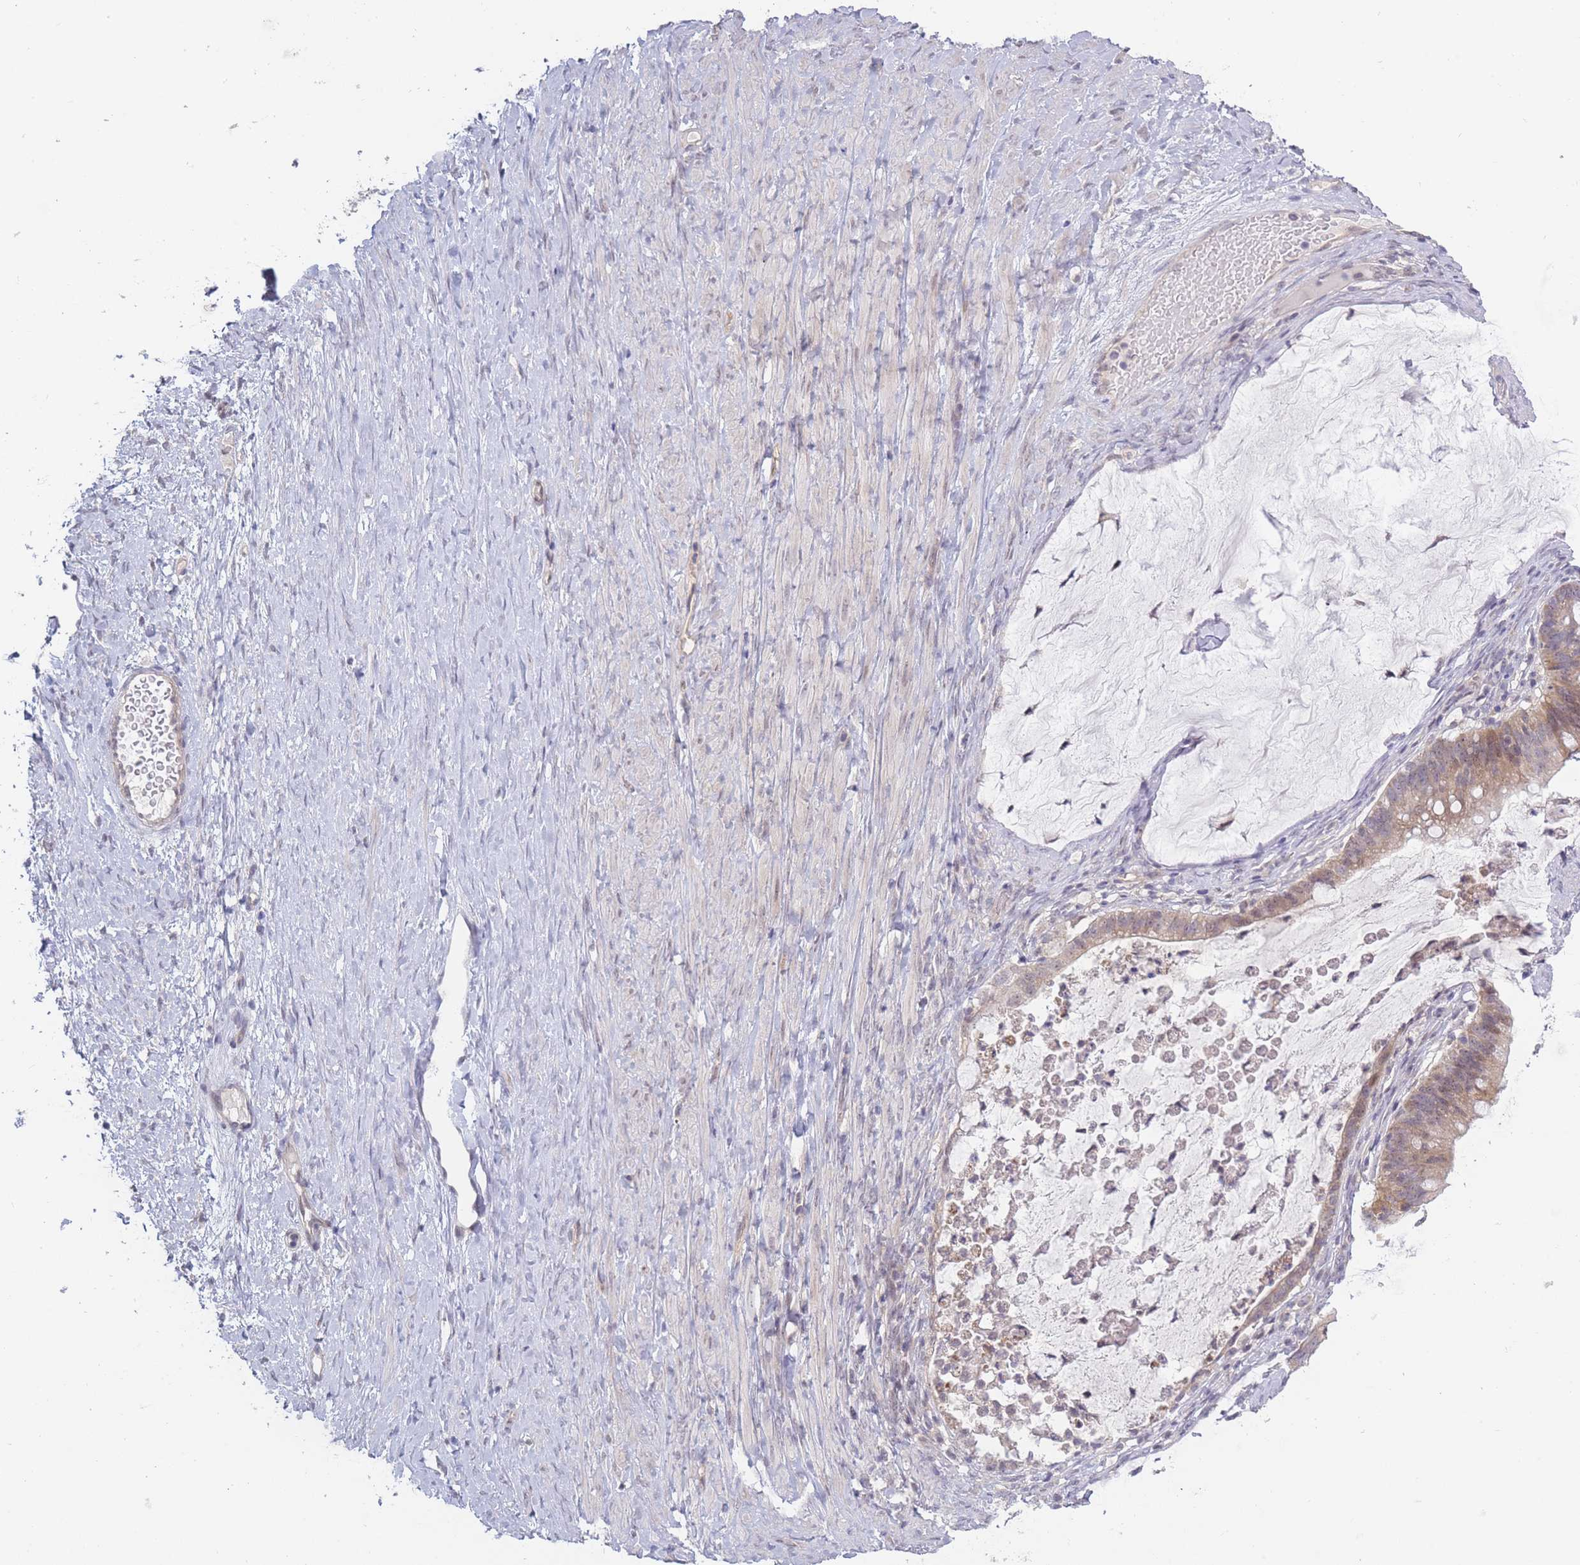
{"staining": {"intensity": "weak", "quantity": ">75%", "location": "cytoplasmic/membranous,nuclear"}, "tissue": "ovarian cancer", "cell_type": "Tumor cells", "image_type": "cancer", "snomed": [{"axis": "morphology", "description": "Cystadenocarcinoma, mucinous, NOS"}, {"axis": "topography", "description": "Ovary"}], "caption": "Ovarian cancer stained for a protein reveals weak cytoplasmic/membranous and nuclear positivity in tumor cells.", "gene": "FAM227B", "patient": {"sex": "female", "age": 61}}